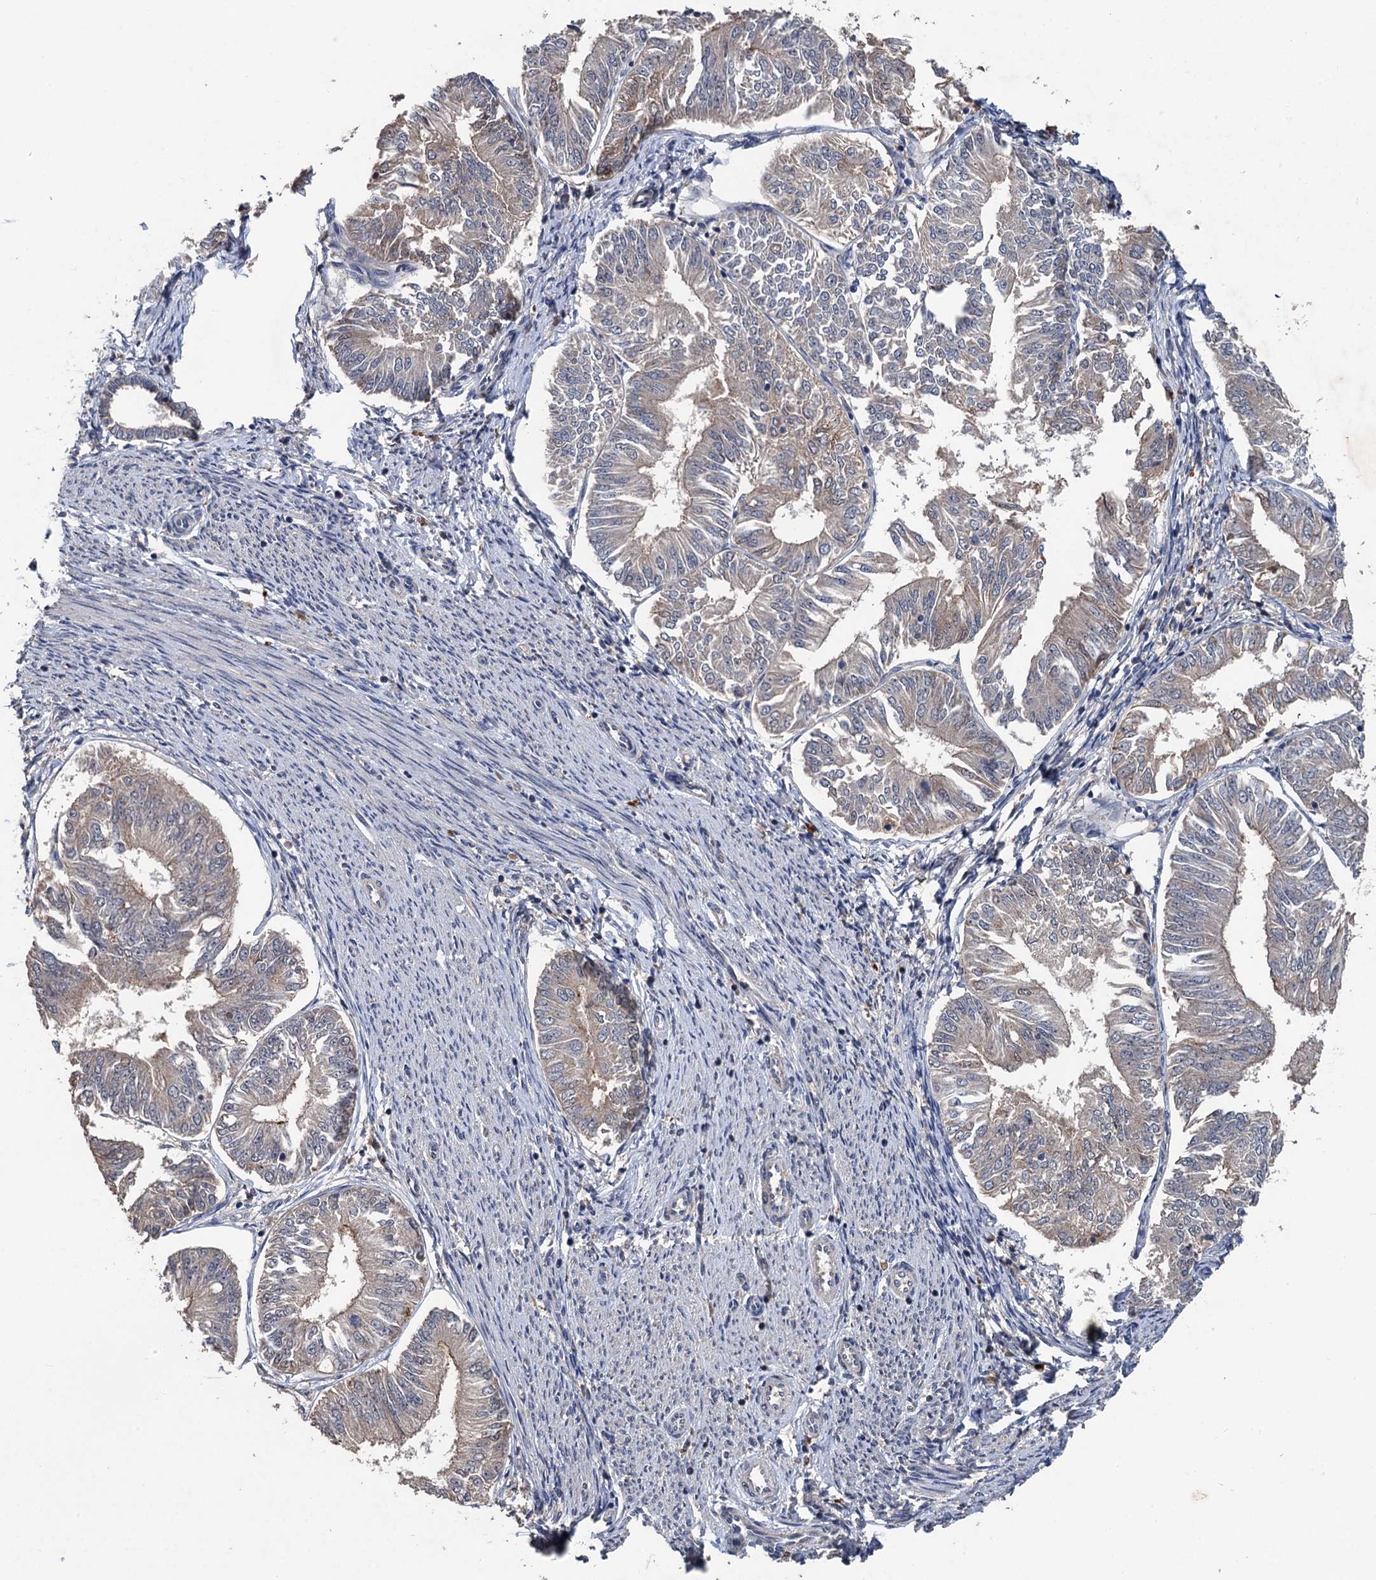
{"staining": {"intensity": "weak", "quantity": "<25%", "location": "cytoplasmic/membranous"}, "tissue": "endometrial cancer", "cell_type": "Tumor cells", "image_type": "cancer", "snomed": [{"axis": "morphology", "description": "Adenocarcinoma, NOS"}, {"axis": "topography", "description": "Endometrium"}], "caption": "Image shows no protein positivity in tumor cells of endometrial adenocarcinoma tissue.", "gene": "ZNF438", "patient": {"sex": "female", "age": 58}}